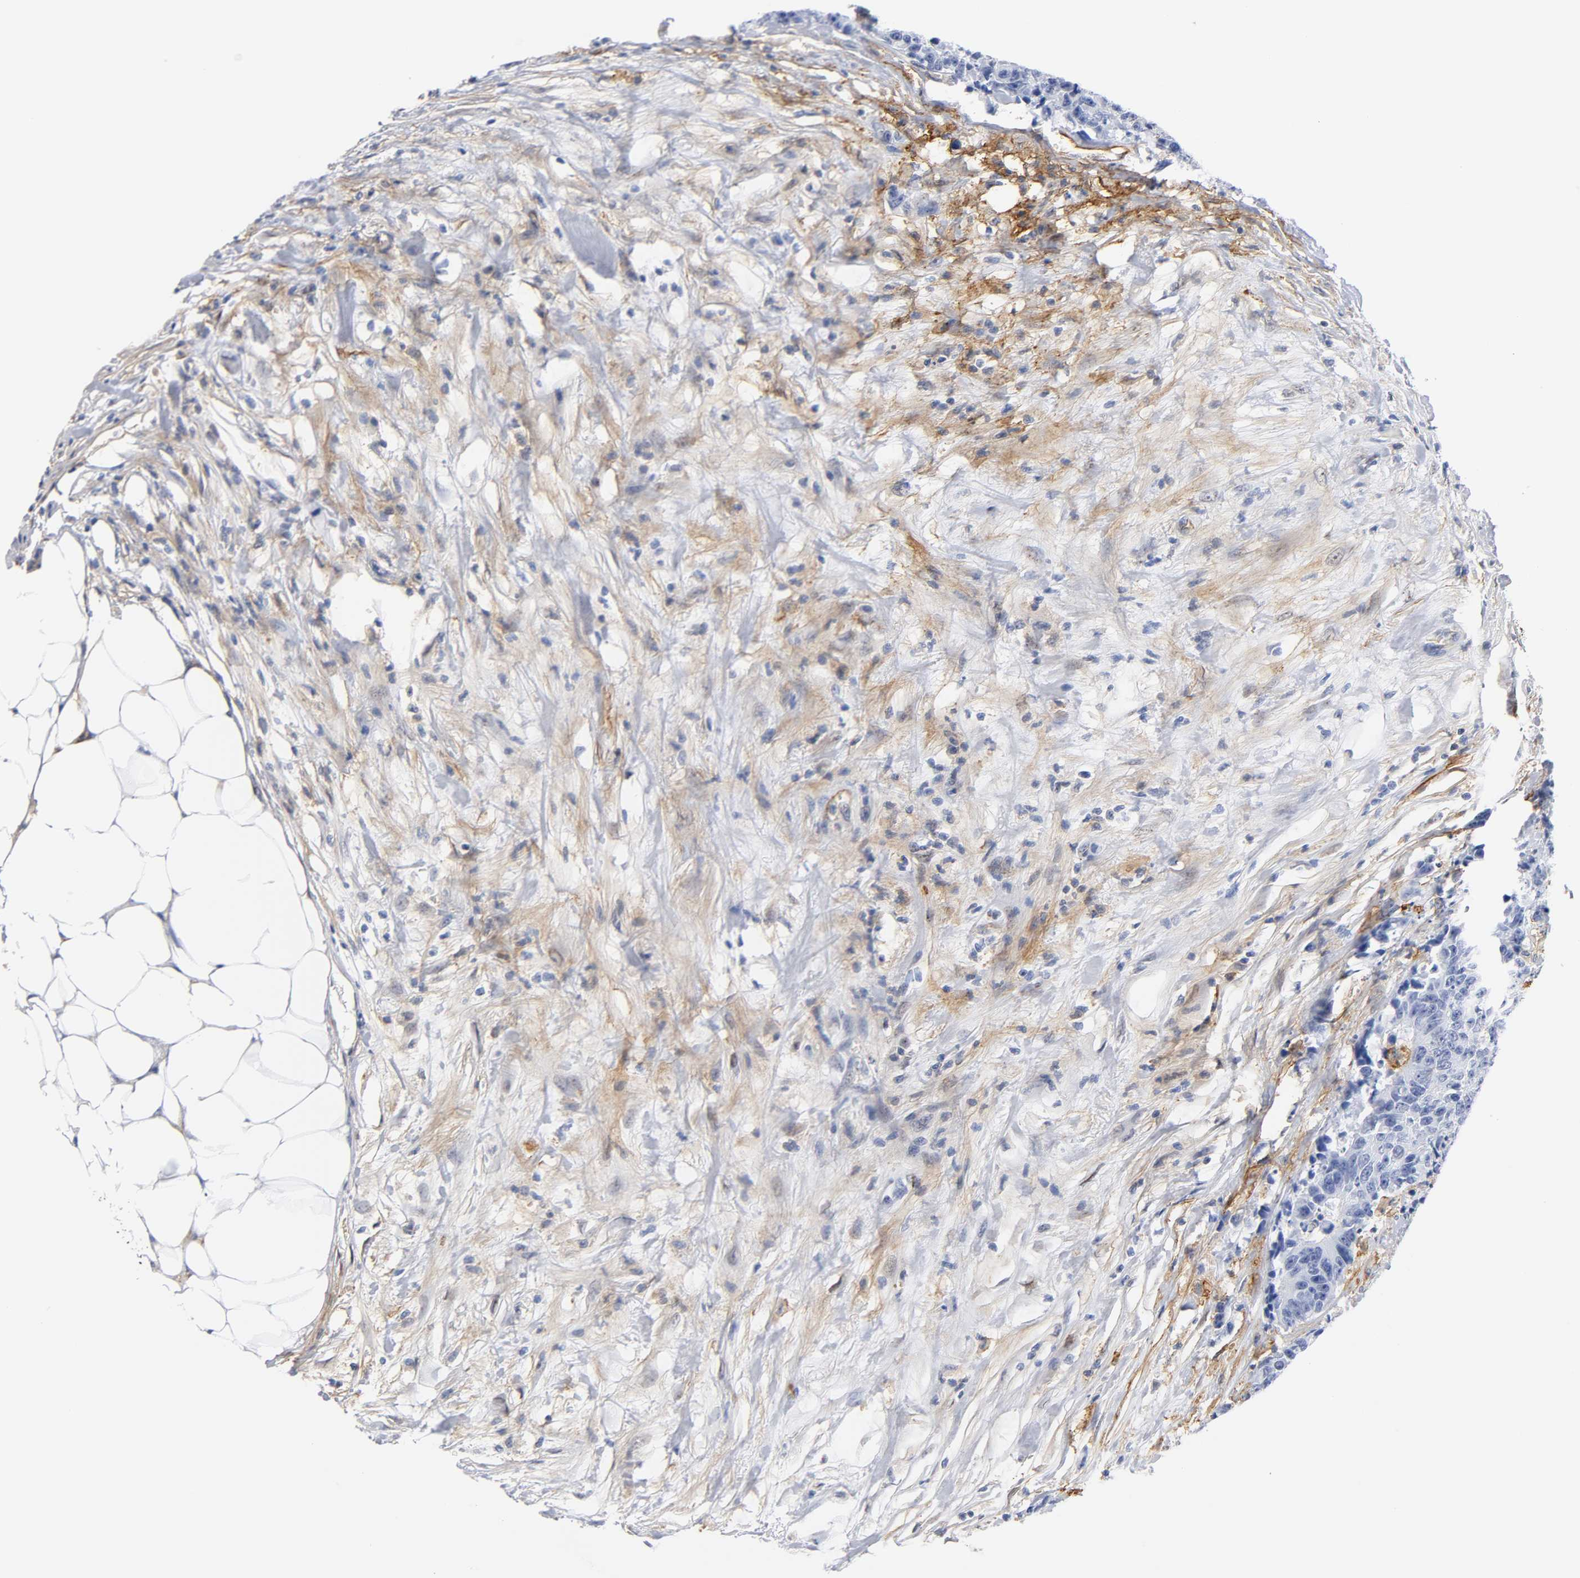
{"staining": {"intensity": "negative", "quantity": "none", "location": "none"}, "tissue": "colorectal cancer", "cell_type": "Tumor cells", "image_type": "cancer", "snomed": [{"axis": "morphology", "description": "Adenocarcinoma, NOS"}, {"axis": "topography", "description": "Colon"}], "caption": "There is no significant expression in tumor cells of colorectal adenocarcinoma.", "gene": "ICAM1", "patient": {"sex": "female", "age": 86}}